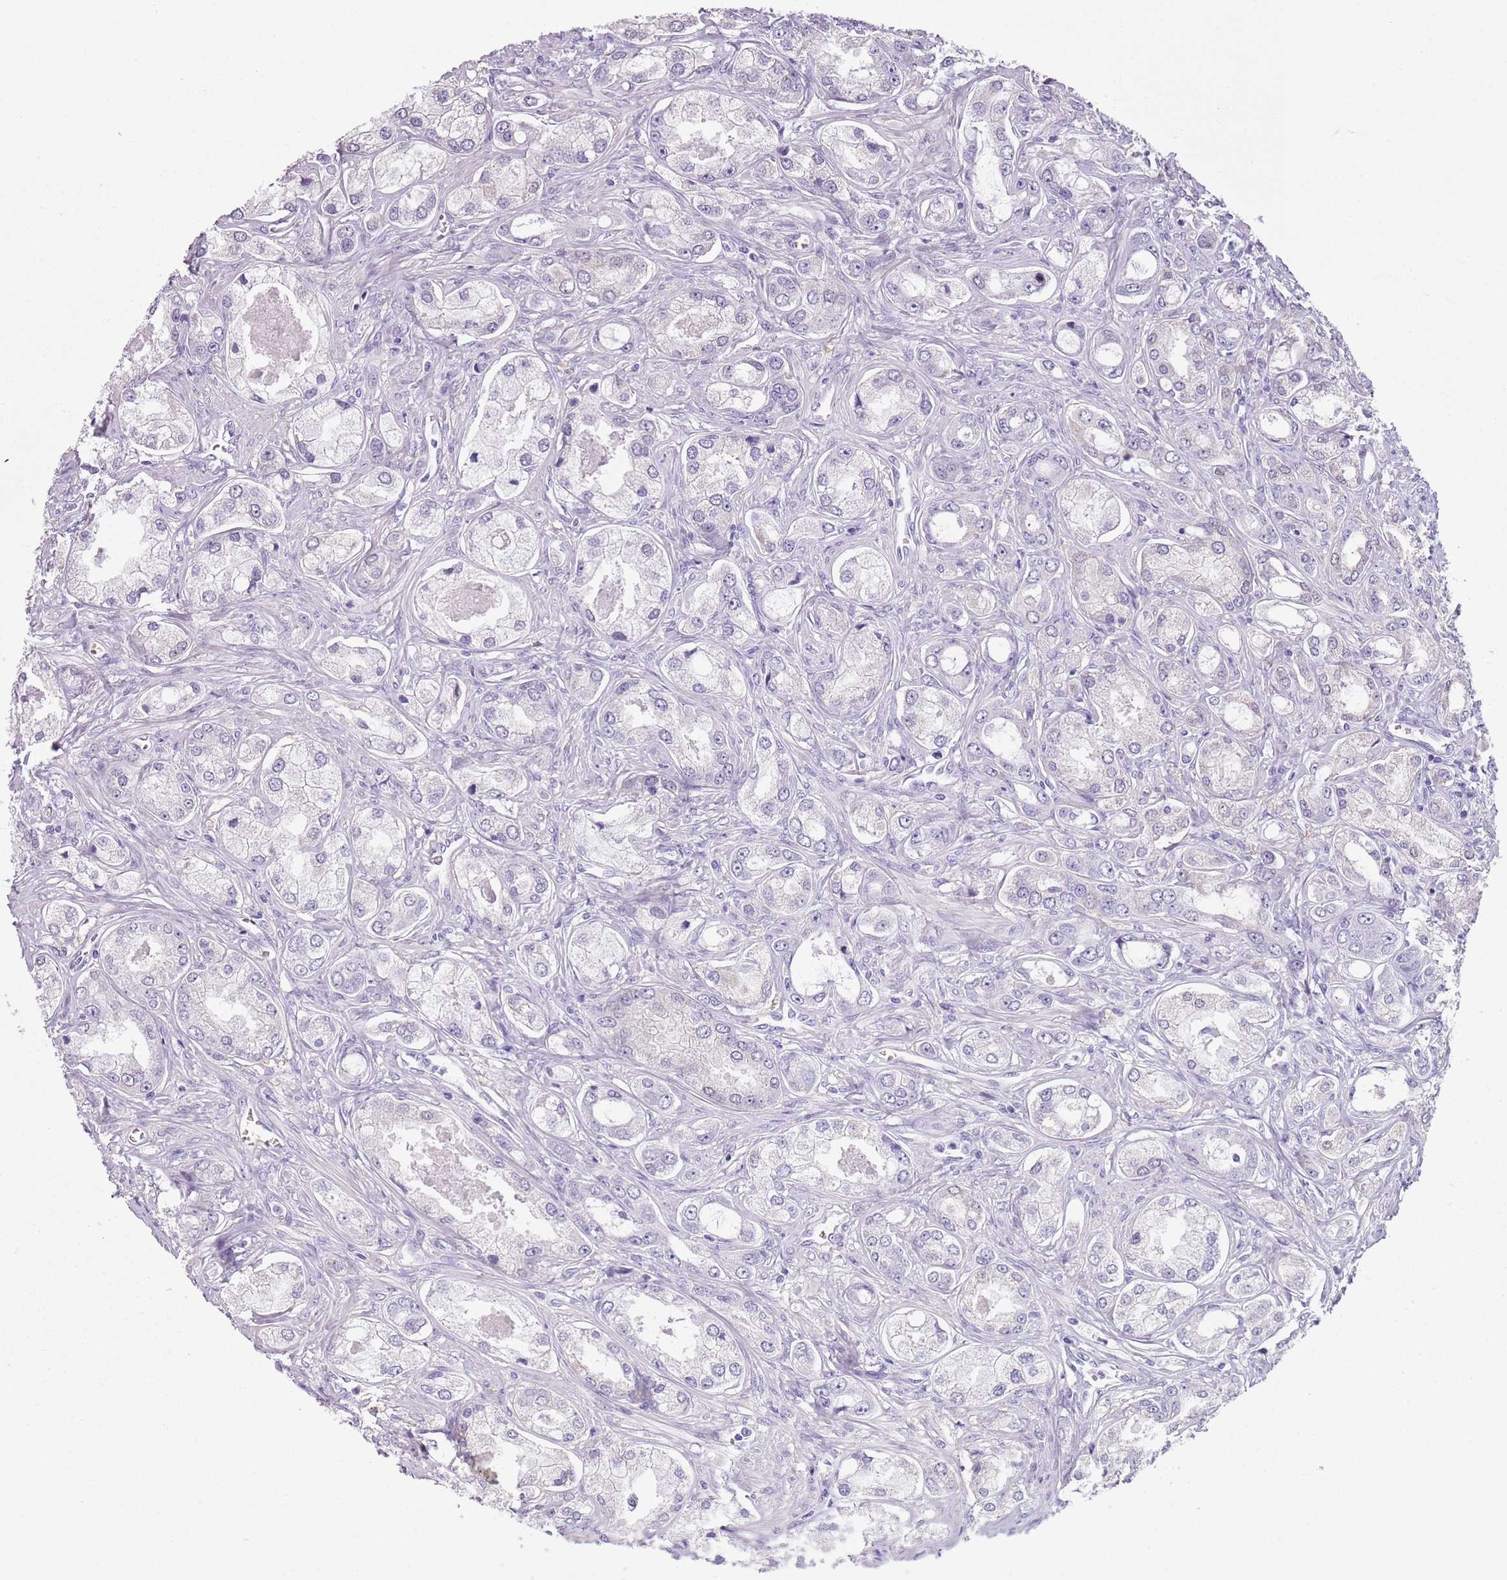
{"staining": {"intensity": "negative", "quantity": "none", "location": "none"}, "tissue": "prostate cancer", "cell_type": "Tumor cells", "image_type": "cancer", "snomed": [{"axis": "morphology", "description": "Adenocarcinoma, Low grade"}, {"axis": "topography", "description": "Prostate"}], "caption": "Immunohistochemistry (IHC) of prostate cancer exhibits no positivity in tumor cells.", "gene": "SPESP1", "patient": {"sex": "male", "age": 68}}